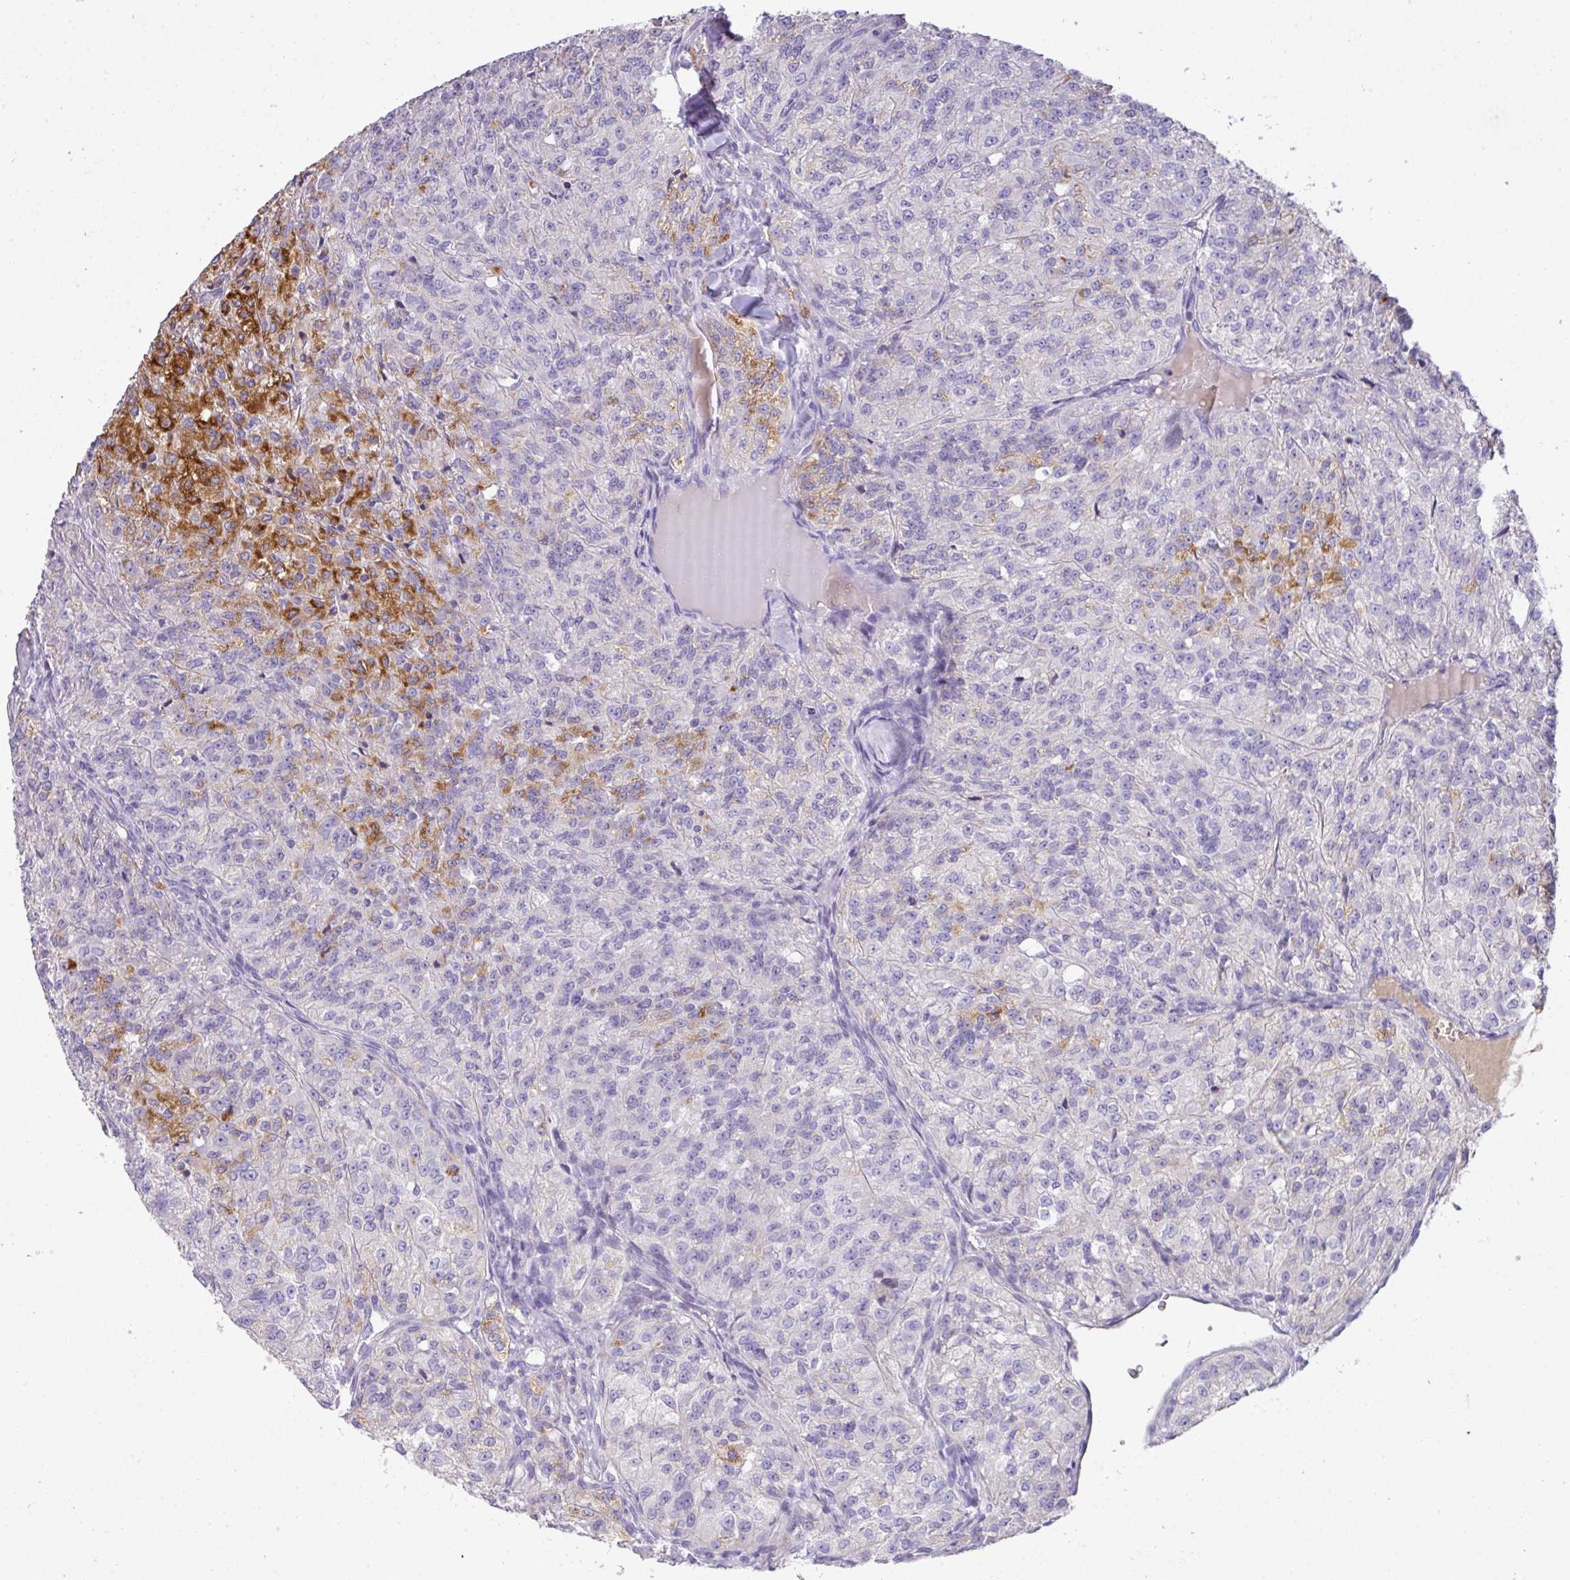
{"staining": {"intensity": "moderate", "quantity": "<25%", "location": "cytoplasmic/membranous"}, "tissue": "renal cancer", "cell_type": "Tumor cells", "image_type": "cancer", "snomed": [{"axis": "morphology", "description": "Adenocarcinoma, NOS"}, {"axis": "topography", "description": "Kidney"}], "caption": "The immunohistochemical stain shows moderate cytoplasmic/membranous expression in tumor cells of renal adenocarcinoma tissue.", "gene": "OR6C6", "patient": {"sex": "female", "age": 63}}